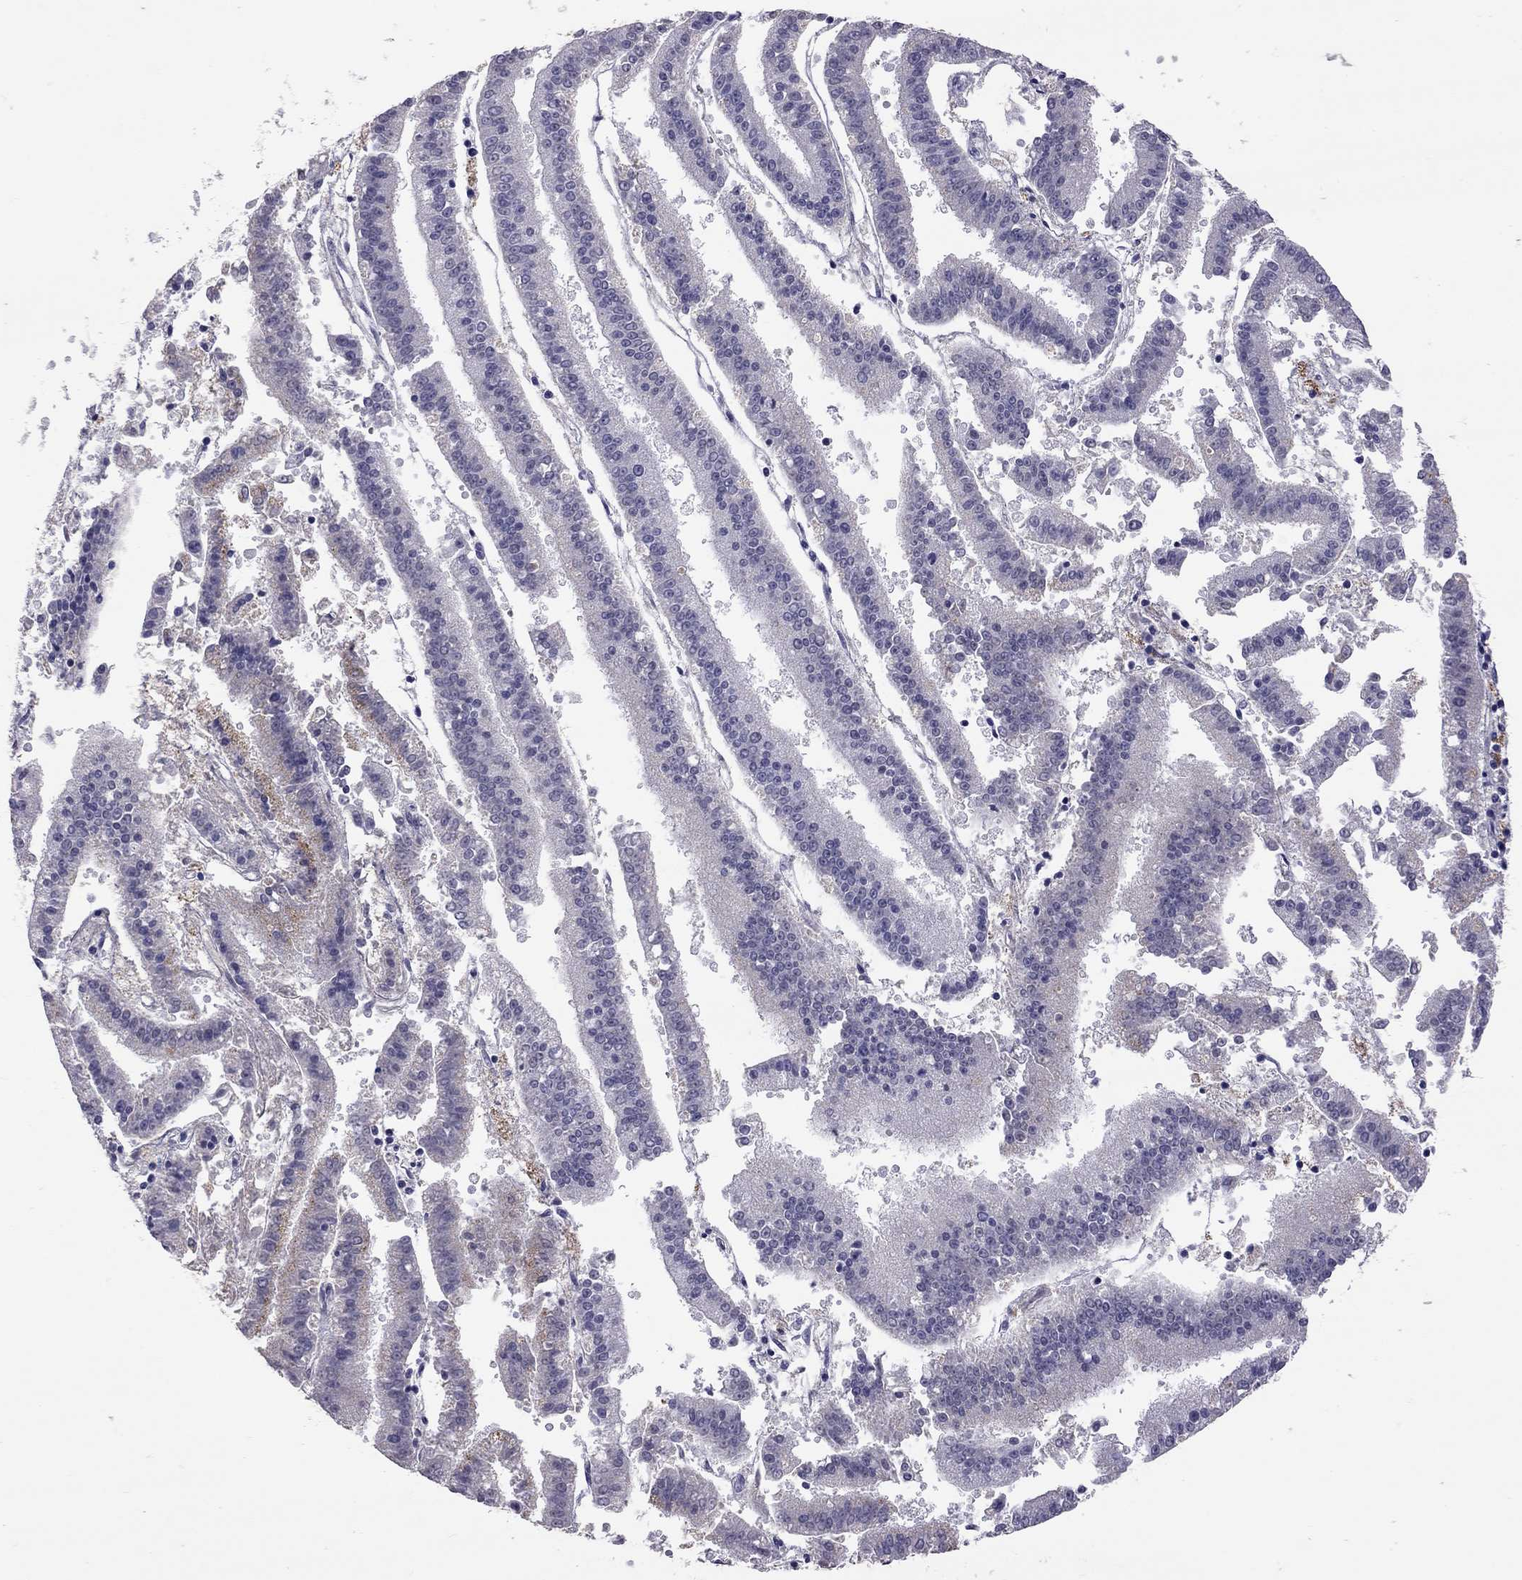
{"staining": {"intensity": "negative", "quantity": "none", "location": "none"}, "tissue": "endometrial cancer", "cell_type": "Tumor cells", "image_type": "cancer", "snomed": [{"axis": "morphology", "description": "Adenocarcinoma, NOS"}, {"axis": "topography", "description": "Endometrium"}], "caption": "Human adenocarcinoma (endometrial) stained for a protein using IHC exhibits no staining in tumor cells.", "gene": "SERPINA3", "patient": {"sex": "female", "age": 66}}